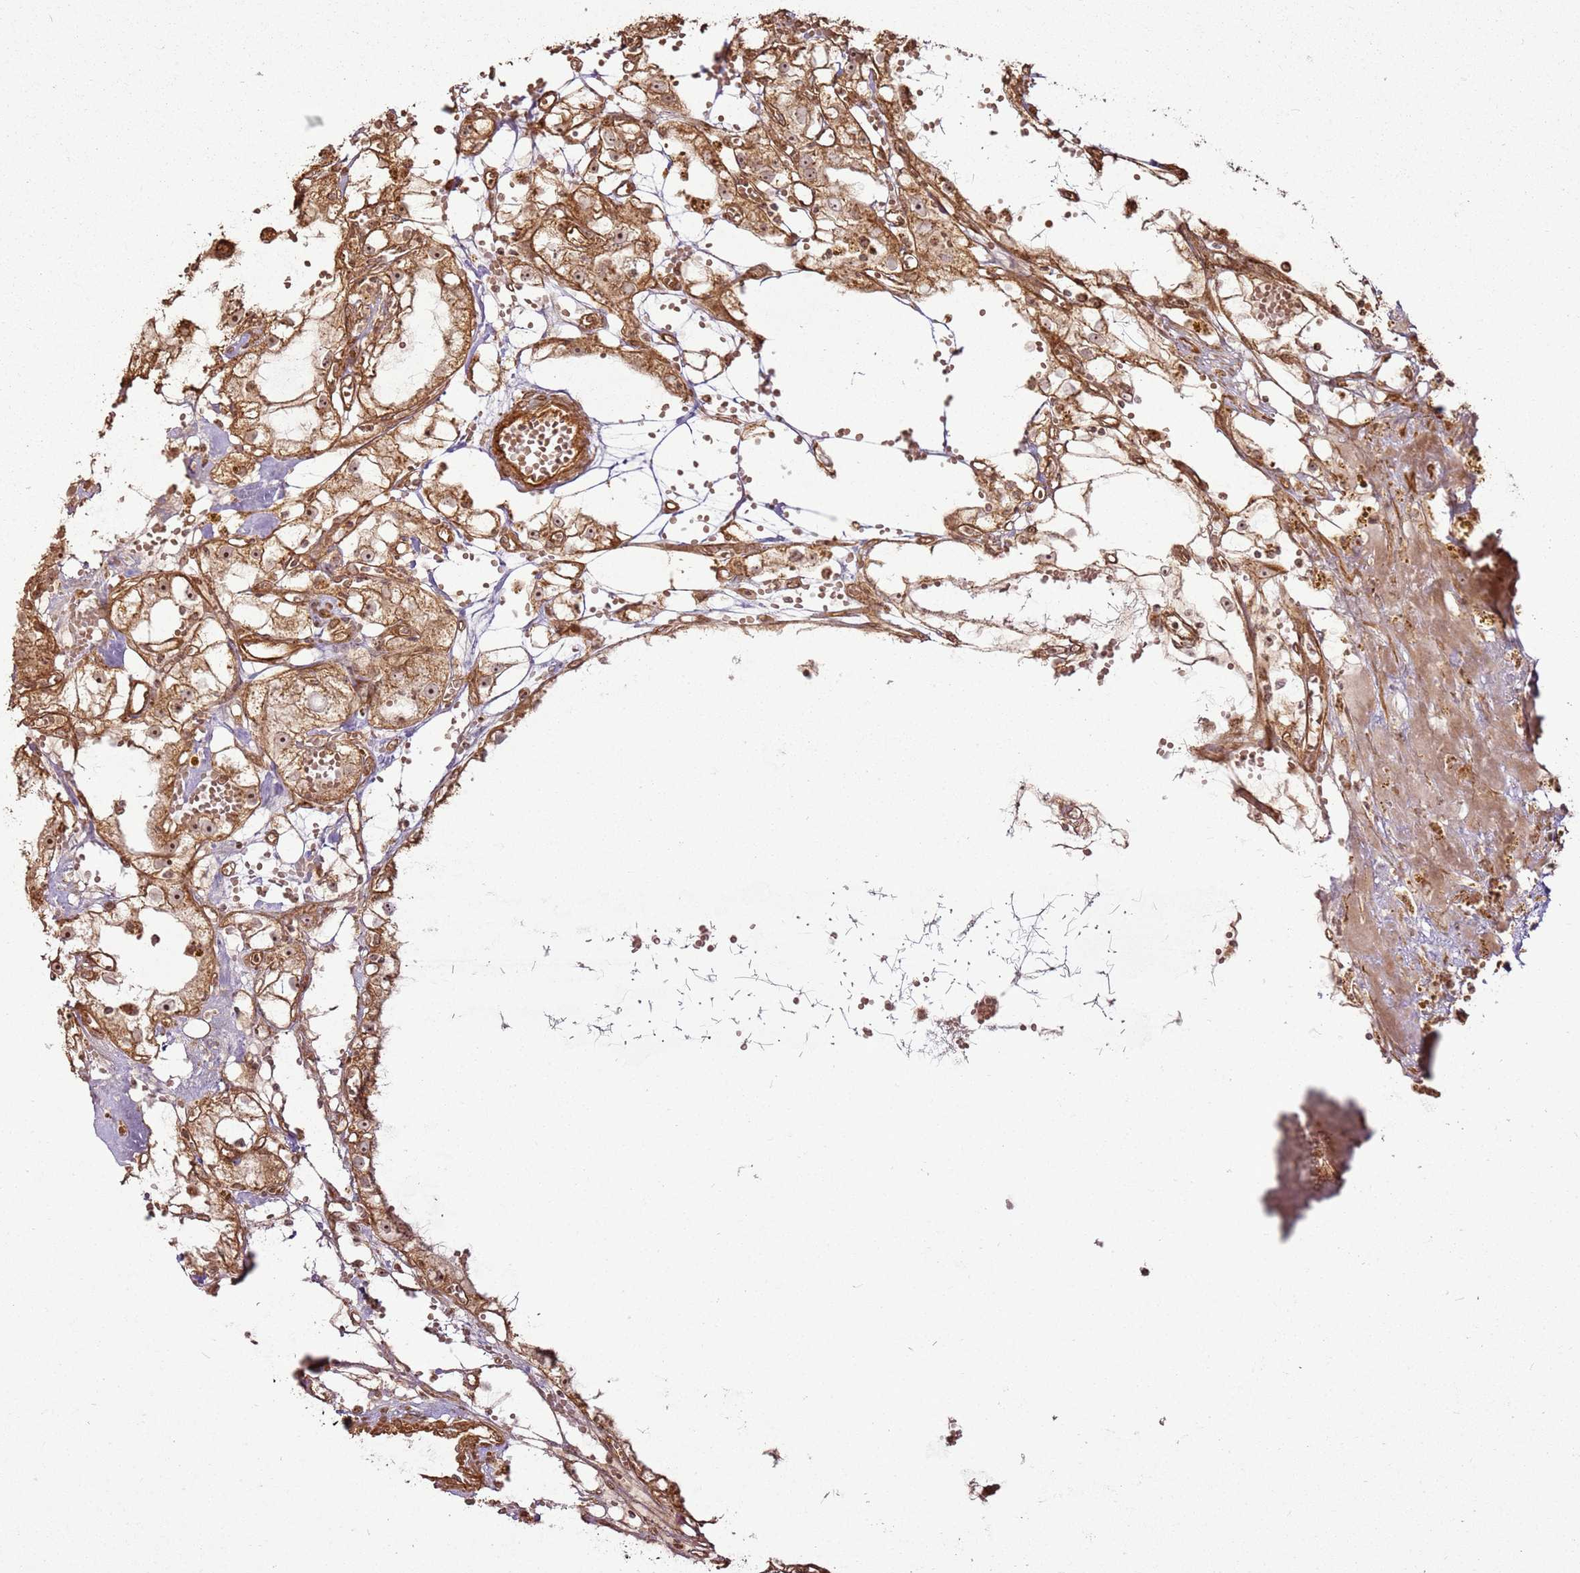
{"staining": {"intensity": "moderate", "quantity": ">75%", "location": "cytoplasmic/membranous,nuclear"}, "tissue": "renal cancer", "cell_type": "Tumor cells", "image_type": "cancer", "snomed": [{"axis": "morphology", "description": "Adenocarcinoma, NOS"}, {"axis": "topography", "description": "Kidney"}], "caption": "IHC (DAB (3,3'-diaminobenzidine)) staining of human adenocarcinoma (renal) exhibits moderate cytoplasmic/membranous and nuclear protein staining in approximately >75% of tumor cells.", "gene": "MRPS6", "patient": {"sex": "male", "age": 56}}